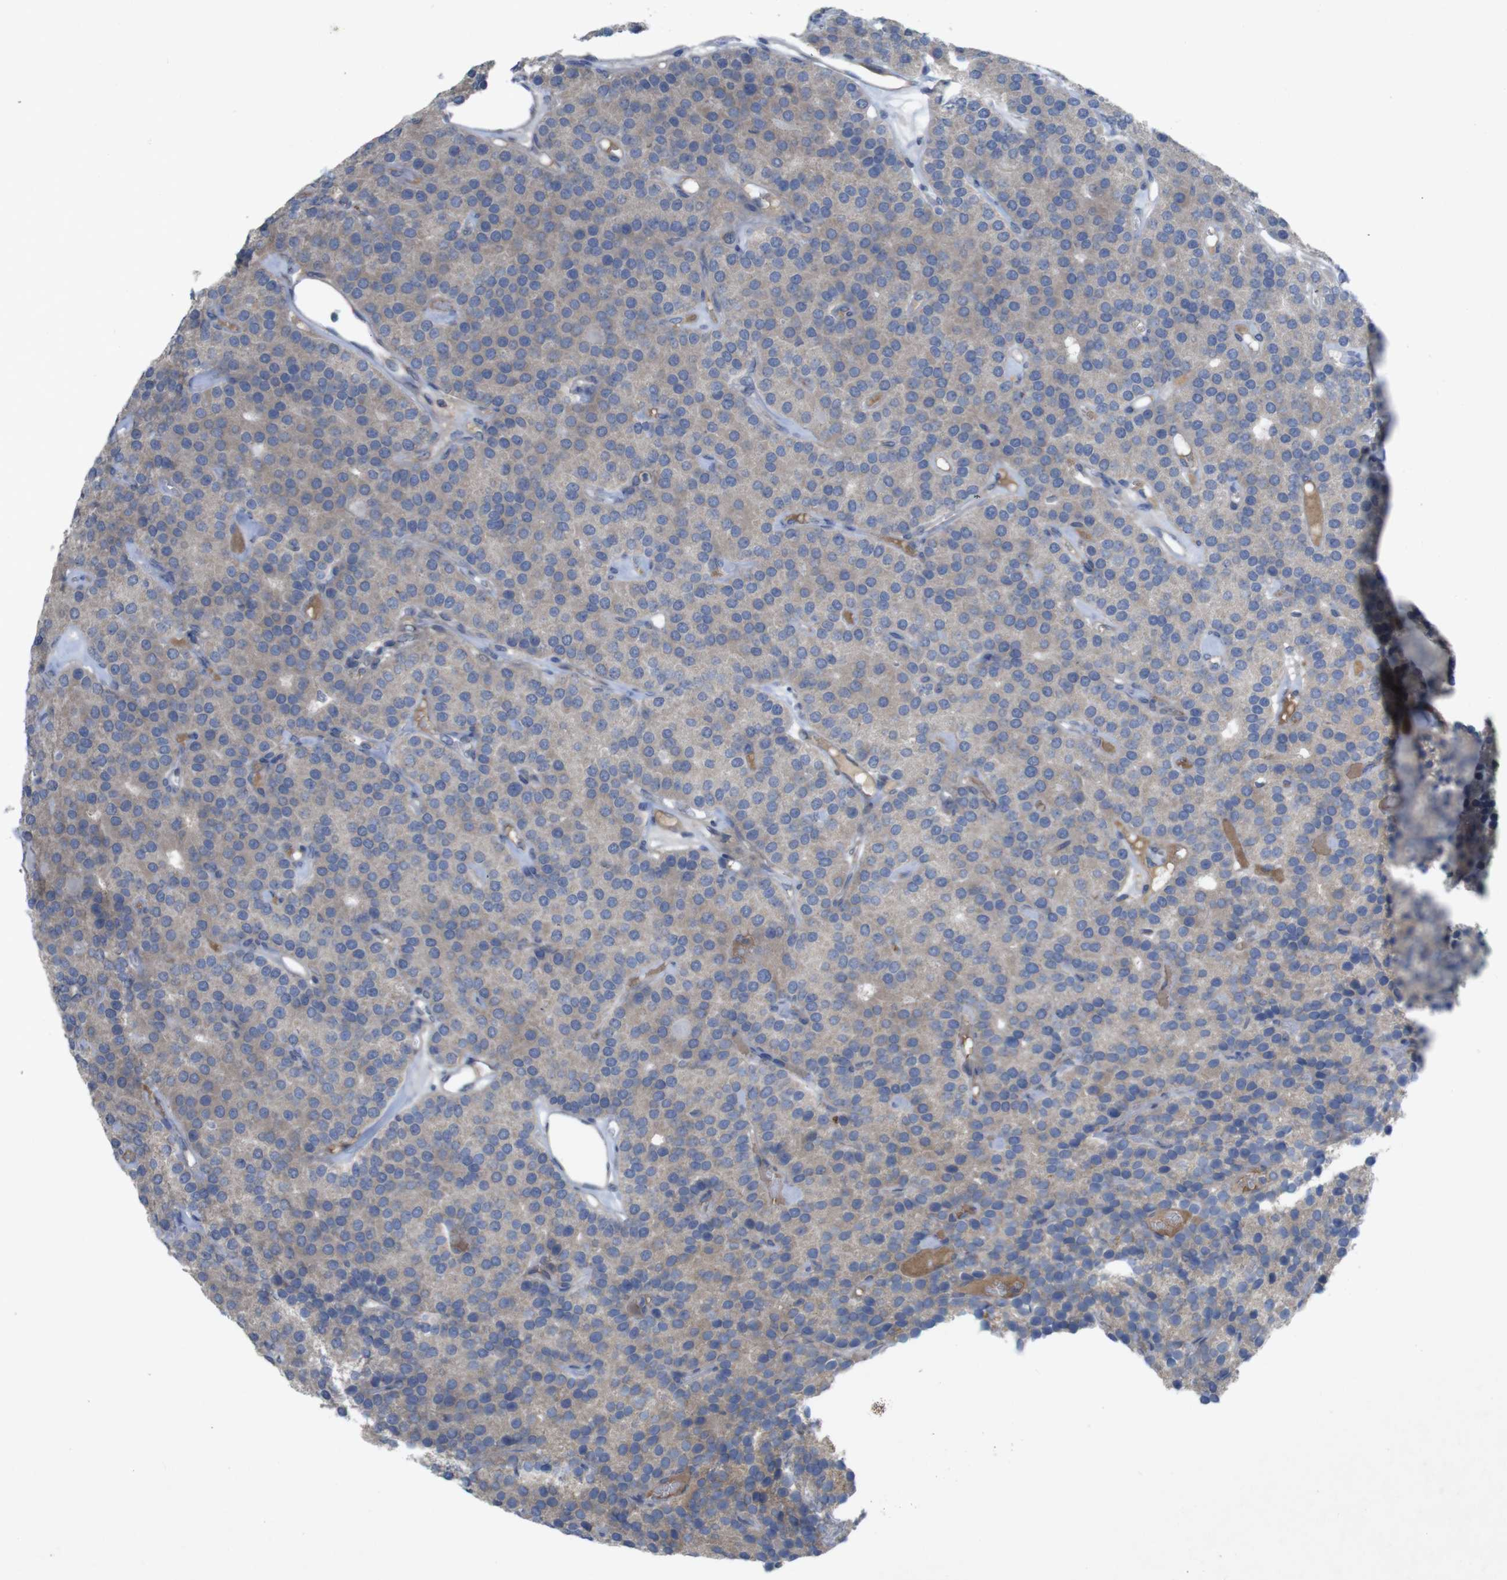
{"staining": {"intensity": "weak", "quantity": "25%-75%", "location": "cytoplasmic/membranous"}, "tissue": "parathyroid gland", "cell_type": "Glandular cells", "image_type": "normal", "snomed": [{"axis": "morphology", "description": "Normal tissue, NOS"}, {"axis": "morphology", "description": "Adenoma, NOS"}, {"axis": "topography", "description": "Parathyroid gland"}], "caption": "DAB immunohistochemical staining of benign human parathyroid gland reveals weak cytoplasmic/membranous protein expression in about 25%-75% of glandular cells. (DAB (3,3'-diaminobenzidine) IHC, brown staining for protein, blue staining for nuclei).", "gene": "BCAR3", "patient": {"sex": "female", "age": 86}}